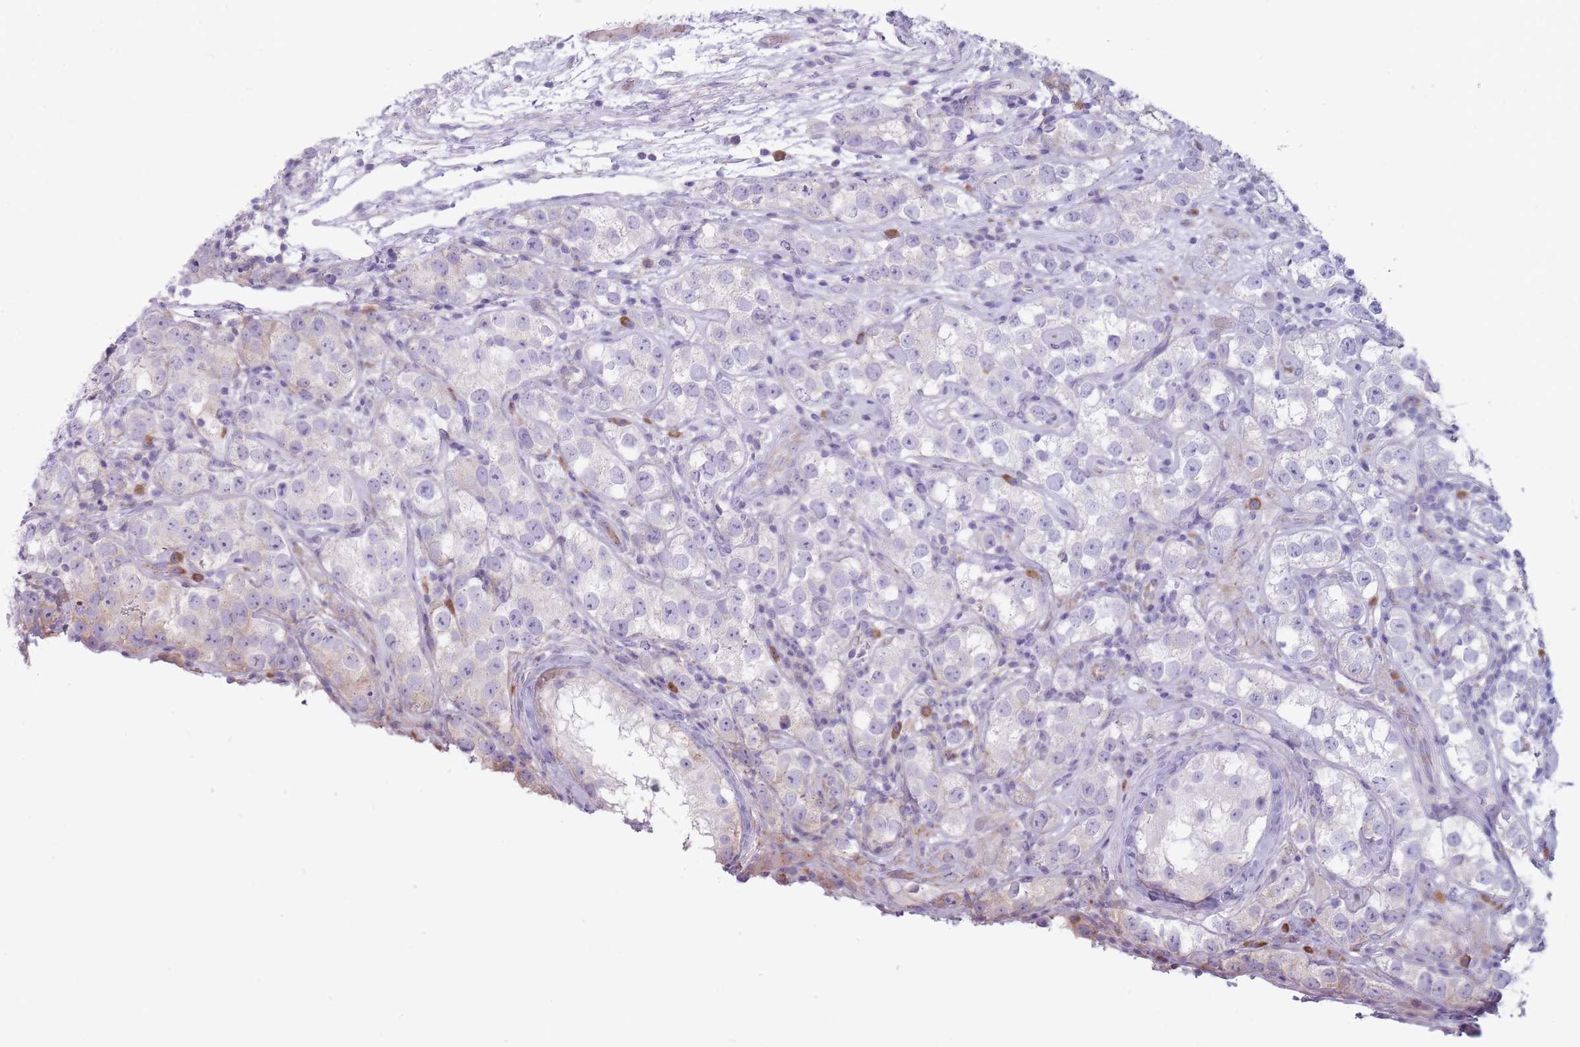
{"staining": {"intensity": "negative", "quantity": "none", "location": "none"}, "tissue": "testis cancer", "cell_type": "Tumor cells", "image_type": "cancer", "snomed": [{"axis": "morphology", "description": "Seminoma, NOS"}, {"axis": "topography", "description": "Testis"}], "caption": "Immunohistochemistry (IHC) micrograph of seminoma (testis) stained for a protein (brown), which demonstrates no staining in tumor cells.", "gene": "RPL18", "patient": {"sex": "male", "age": 28}}